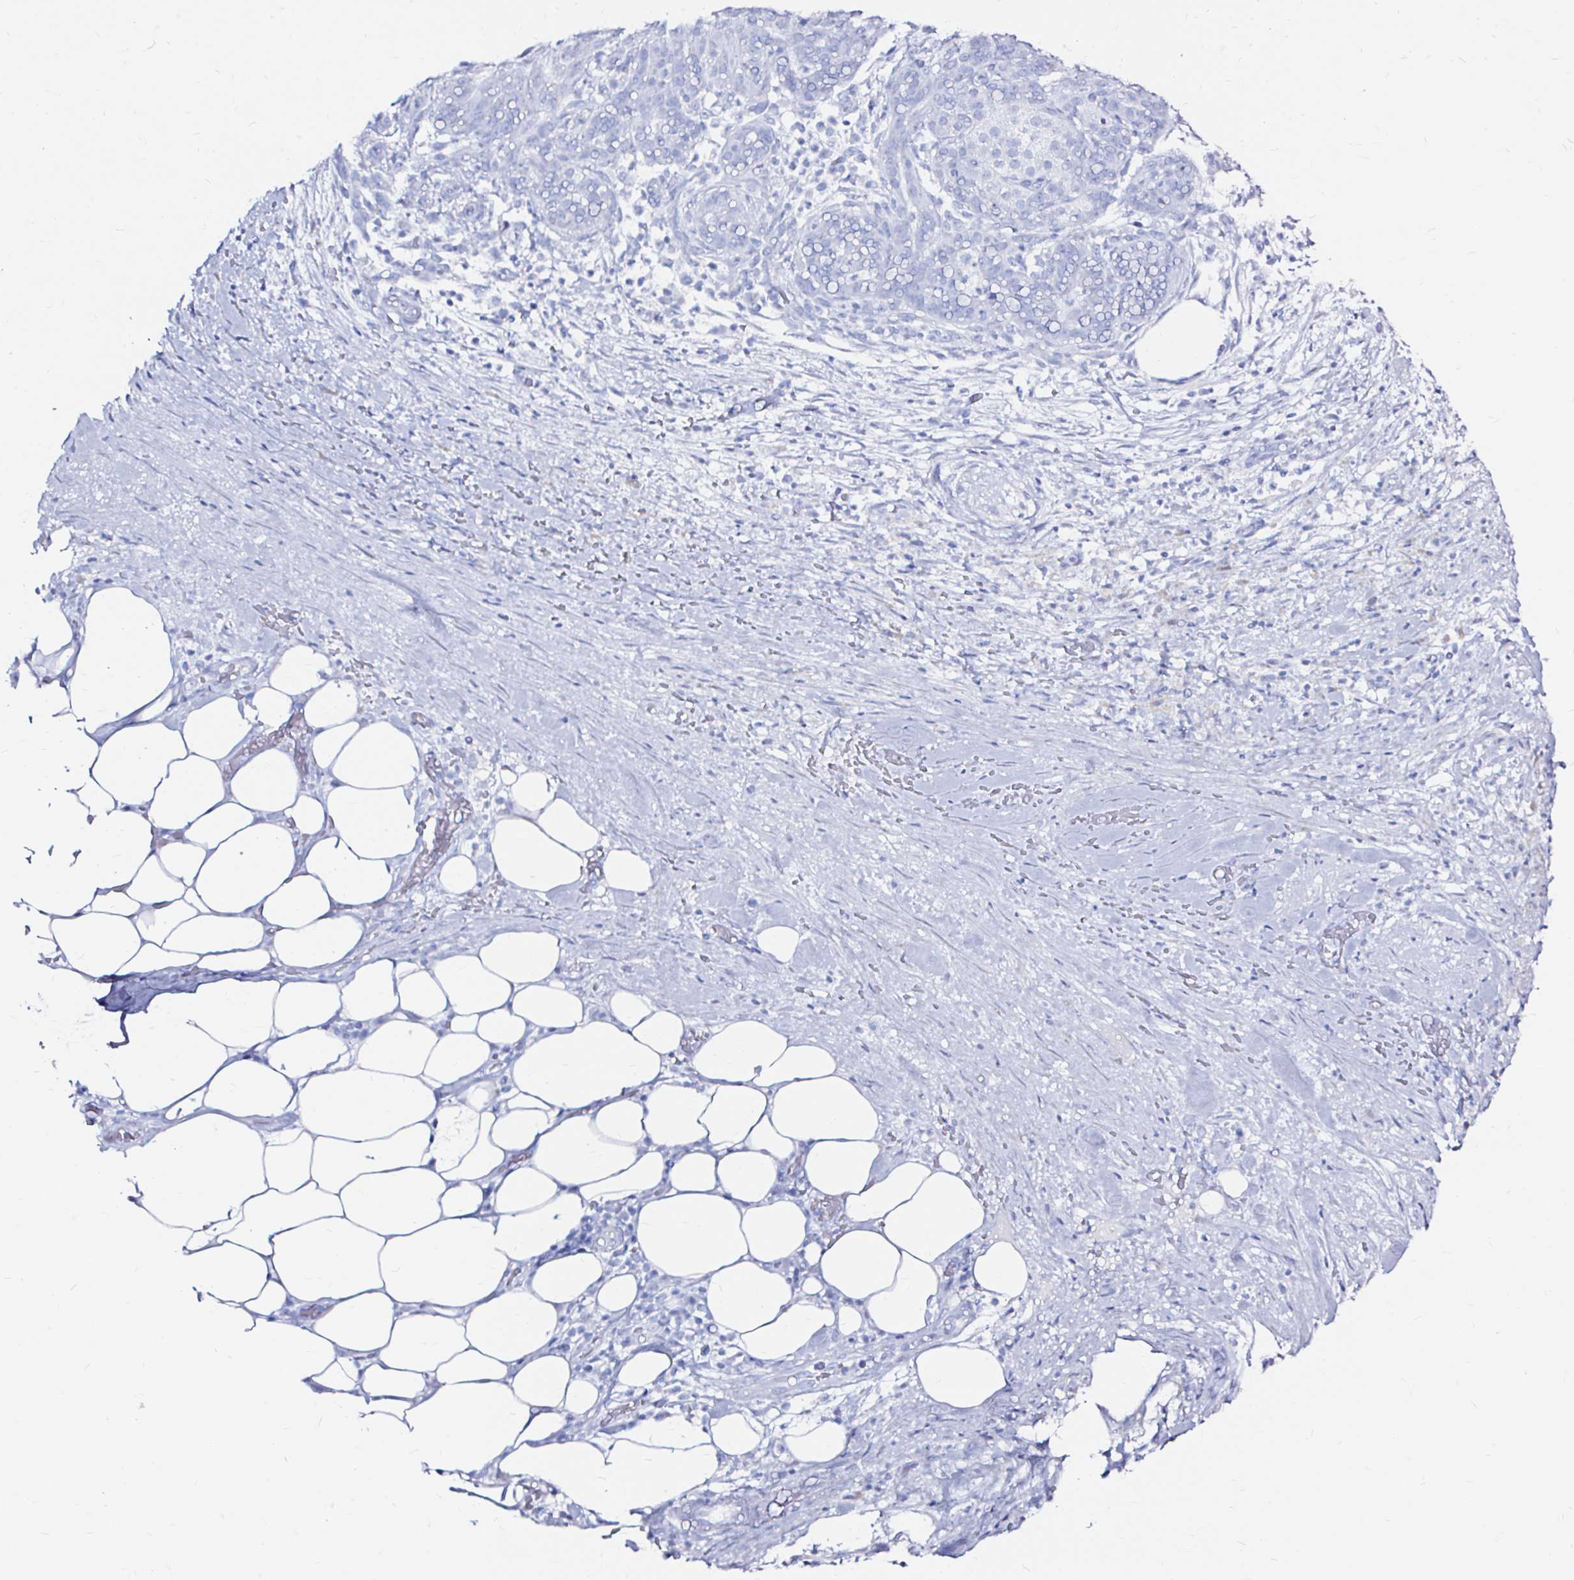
{"staining": {"intensity": "negative", "quantity": "none", "location": "none"}, "tissue": "pancreatic cancer", "cell_type": "Tumor cells", "image_type": "cancer", "snomed": [{"axis": "morphology", "description": "Adenocarcinoma, NOS"}, {"axis": "topography", "description": "Pancreas"}], "caption": "High power microscopy image of an immunohistochemistry photomicrograph of adenocarcinoma (pancreatic), revealing no significant expression in tumor cells.", "gene": "ZNF432", "patient": {"sex": "male", "age": 44}}